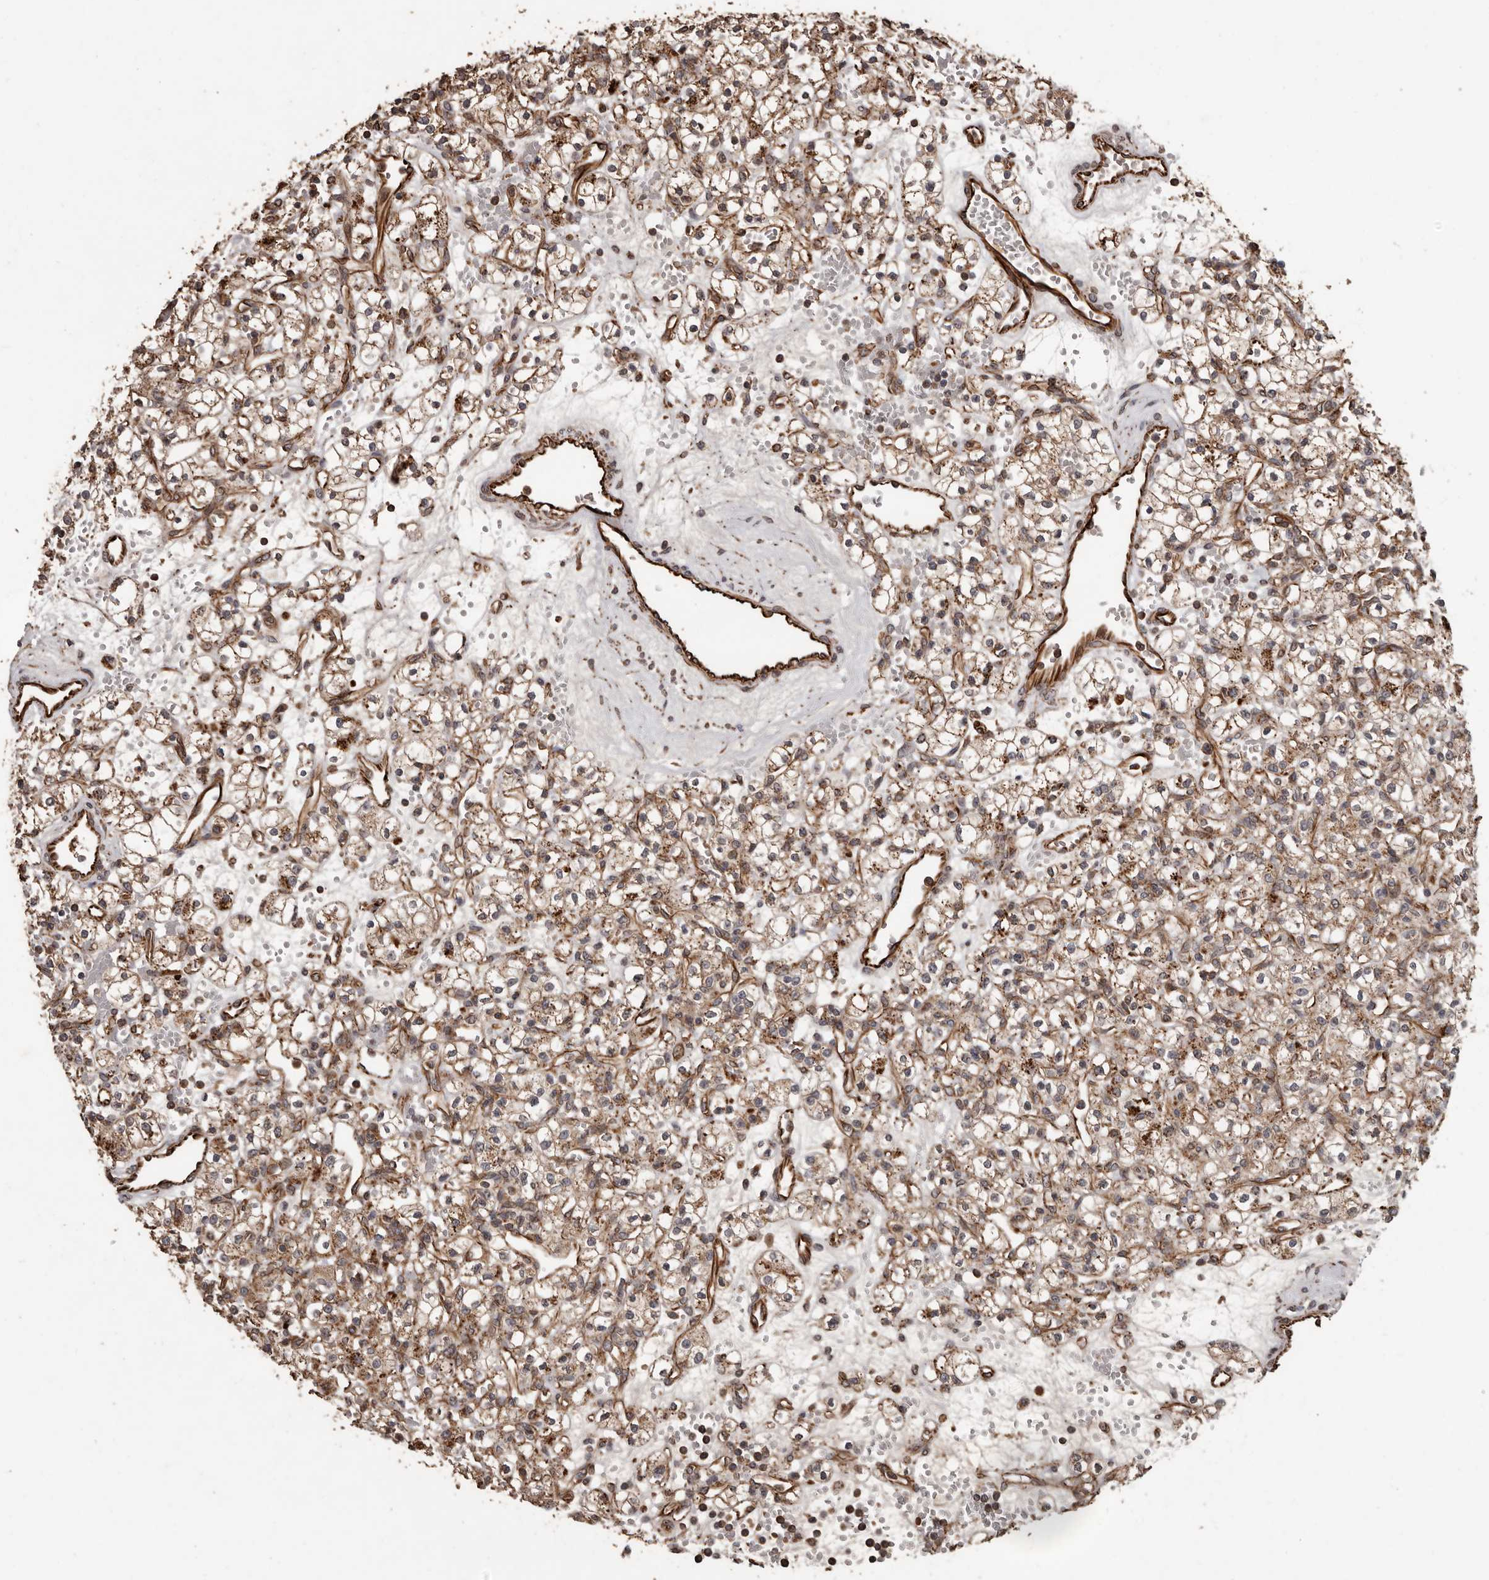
{"staining": {"intensity": "moderate", "quantity": "25%-75%", "location": "cytoplasmic/membranous"}, "tissue": "renal cancer", "cell_type": "Tumor cells", "image_type": "cancer", "snomed": [{"axis": "morphology", "description": "Adenocarcinoma, NOS"}, {"axis": "topography", "description": "Kidney"}], "caption": "IHC histopathology image of human adenocarcinoma (renal) stained for a protein (brown), which reveals medium levels of moderate cytoplasmic/membranous expression in approximately 25%-75% of tumor cells.", "gene": "BRAT1", "patient": {"sex": "female", "age": 59}}